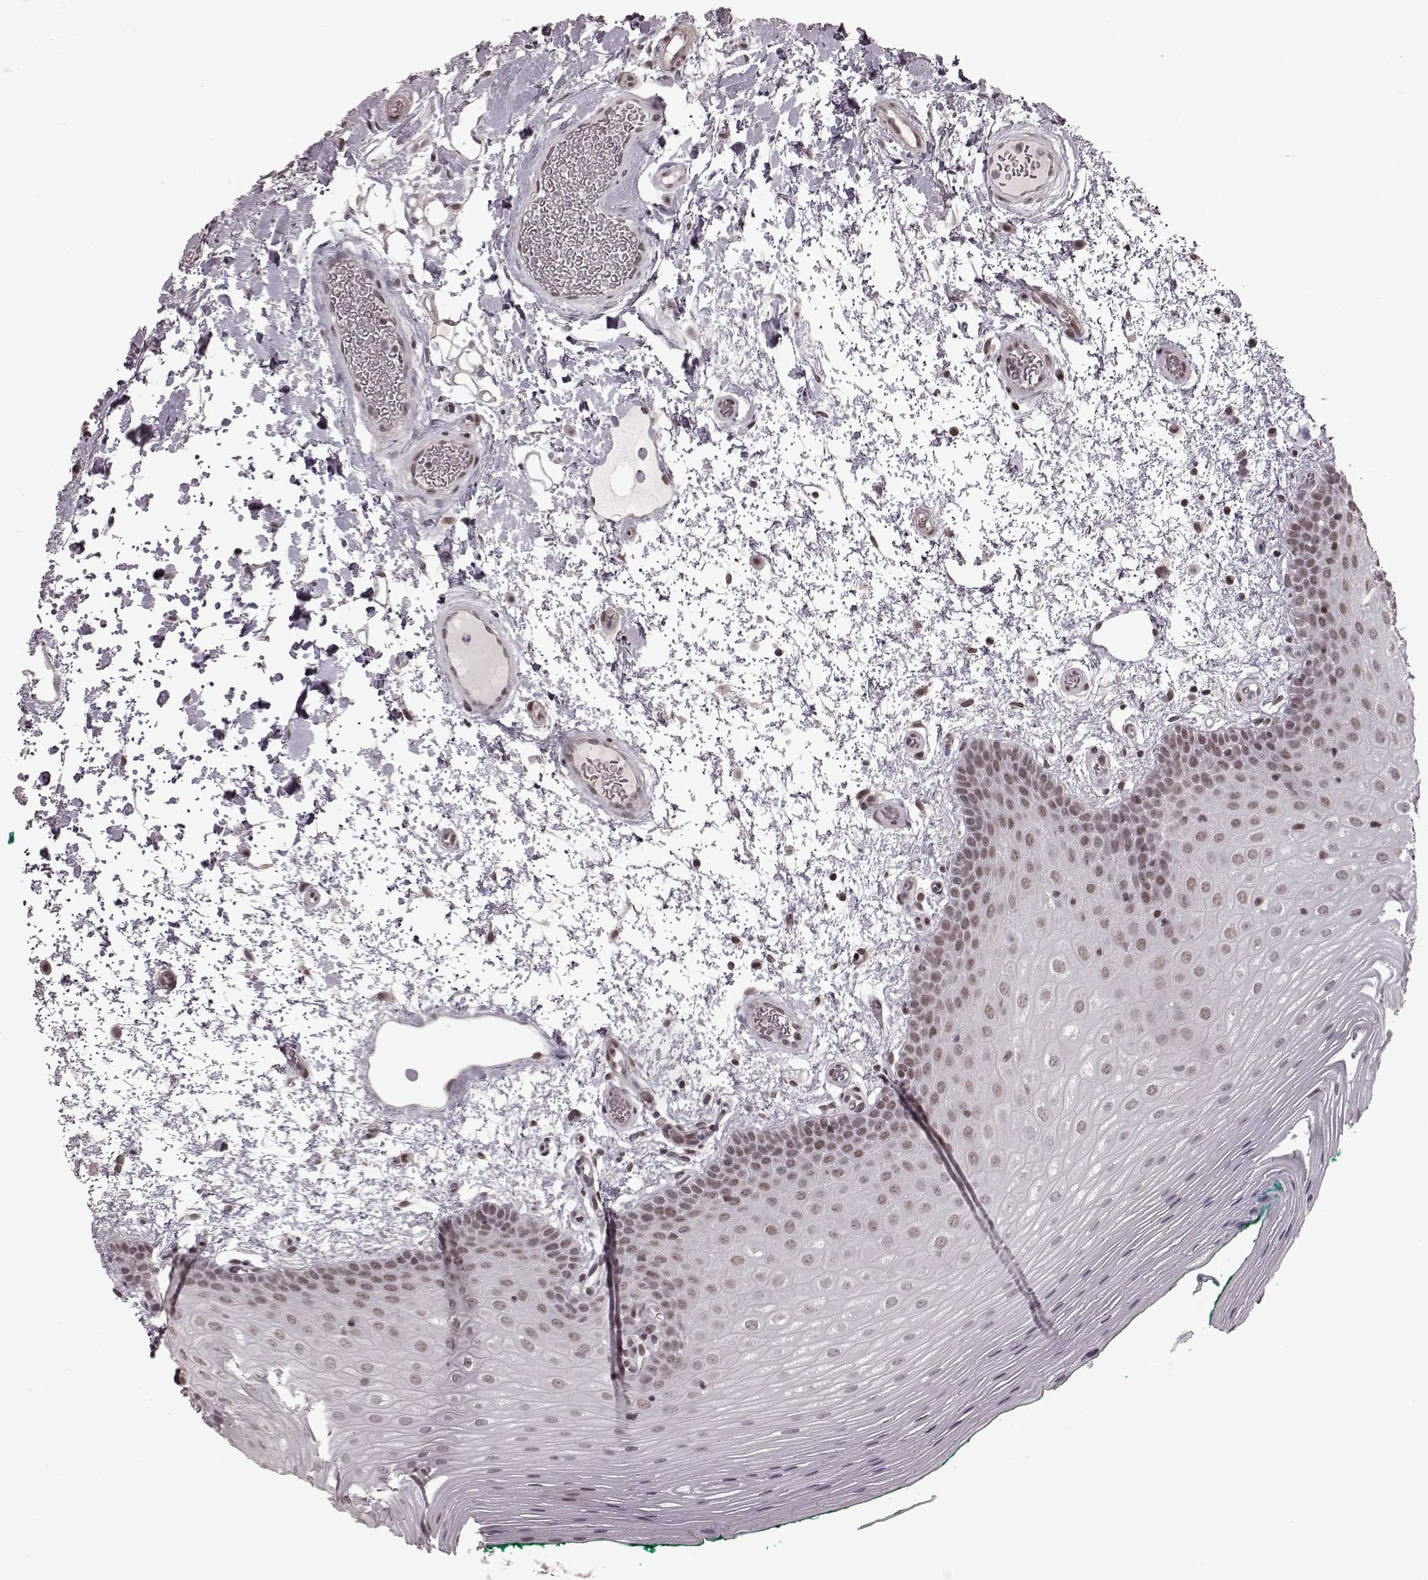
{"staining": {"intensity": "moderate", "quantity": ">75%", "location": "nuclear"}, "tissue": "oral mucosa", "cell_type": "Squamous epithelial cells", "image_type": "normal", "snomed": [{"axis": "morphology", "description": "Normal tissue, NOS"}, {"axis": "morphology", "description": "Squamous cell carcinoma, NOS"}, {"axis": "topography", "description": "Oral tissue"}, {"axis": "topography", "description": "Head-Neck"}], "caption": "A photomicrograph of oral mucosa stained for a protein displays moderate nuclear brown staining in squamous epithelial cells. The staining is performed using DAB (3,3'-diaminobenzidine) brown chromogen to label protein expression. The nuclei are counter-stained blue using hematoxylin.", "gene": "NR2C1", "patient": {"sex": "male", "age": 78}}